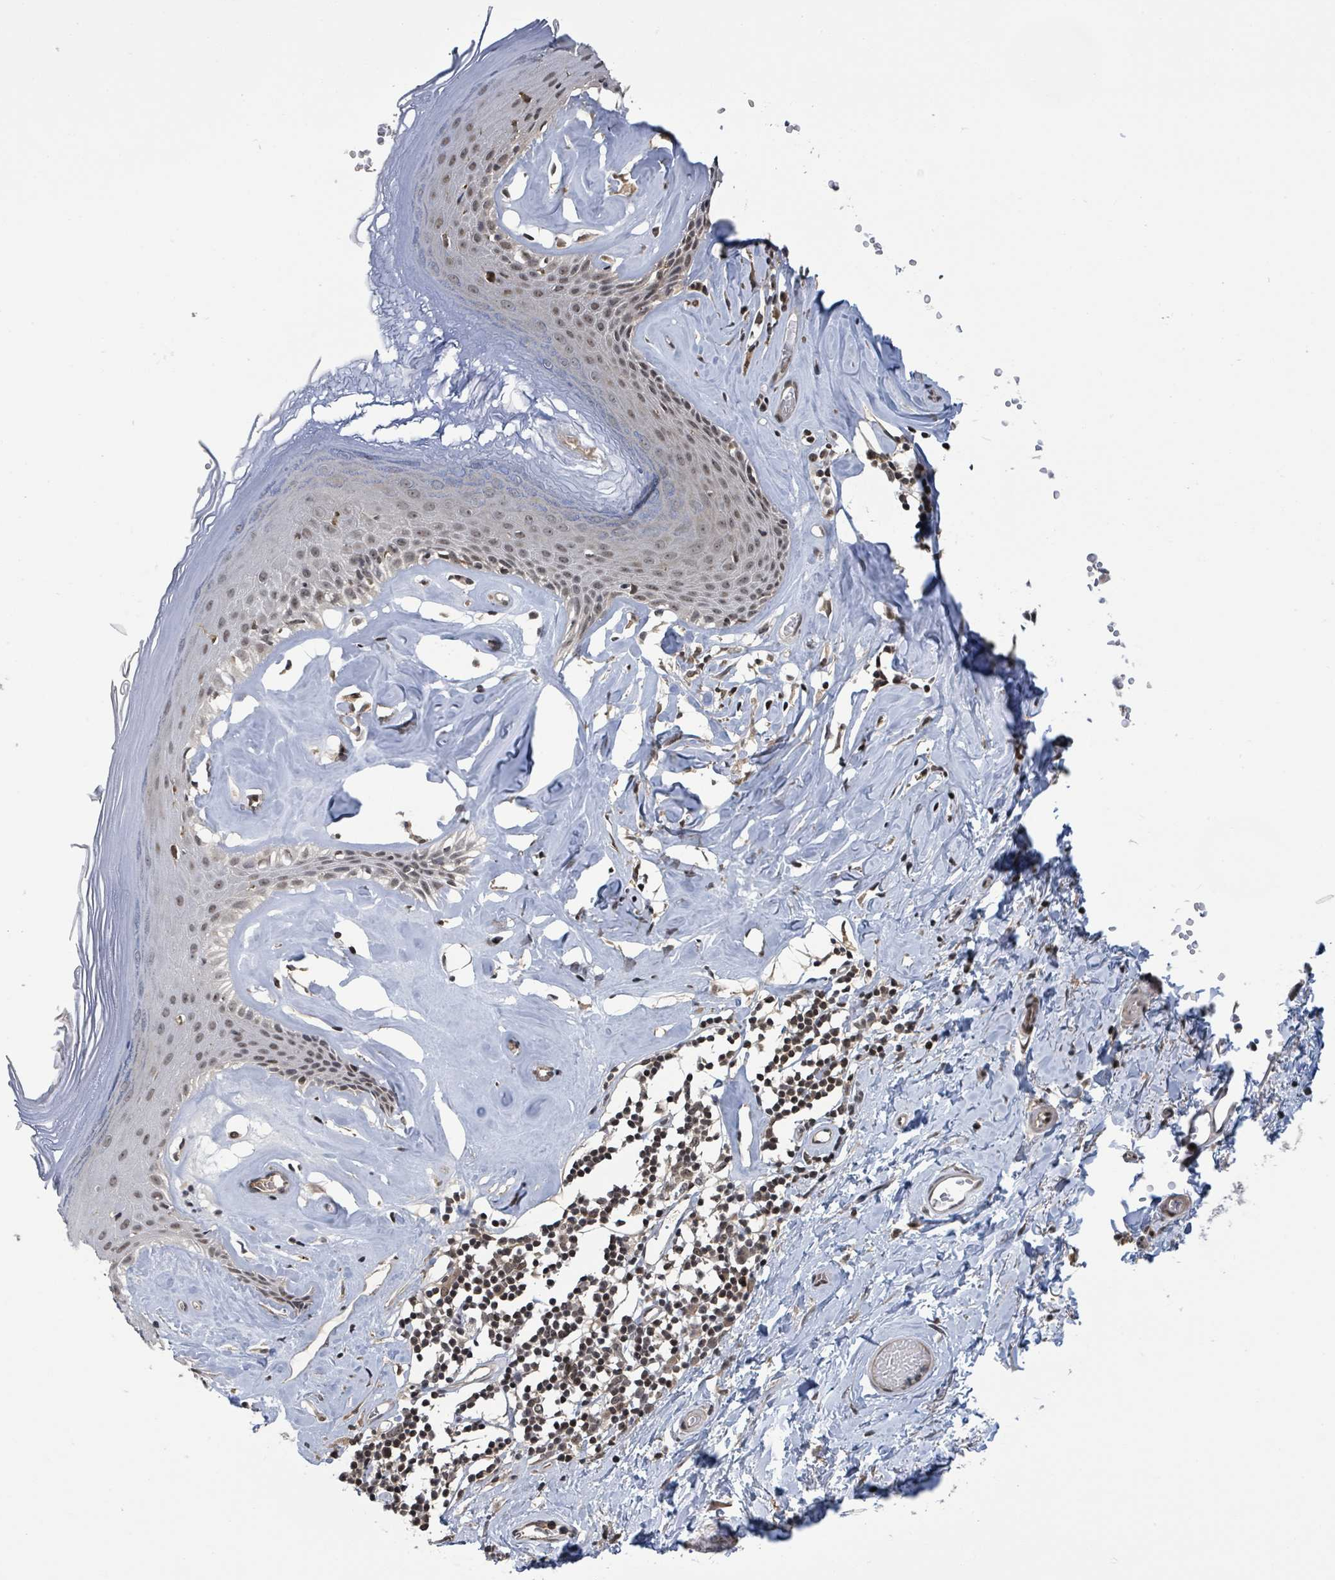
{"staining": {"intensity": "moderate", "quantity": "25%-75%", "location": "nuclear"}, "tissue": "skin", "cell_type": "Epidermal cells", "image_type": "normal", "snomed": [{"axis": "morphology", "description": "Normal tissue, NOS"}, {"axis": "morphology", "description": "Inflammation, NOS"}, {"axis": "topography", "description": "Vulva"}], "caption": "Immunohistochemistry (IHC) image of benign skin: human skin stained using immunohistochemistry (IHC) exhibits medium levels of moderate protein expression localized specifically in the nuclear of epidermal cells, appearing as a nuclear brown color.", "gene": "ZBTB14", "patient": {"sex": "female", "age": 86}}